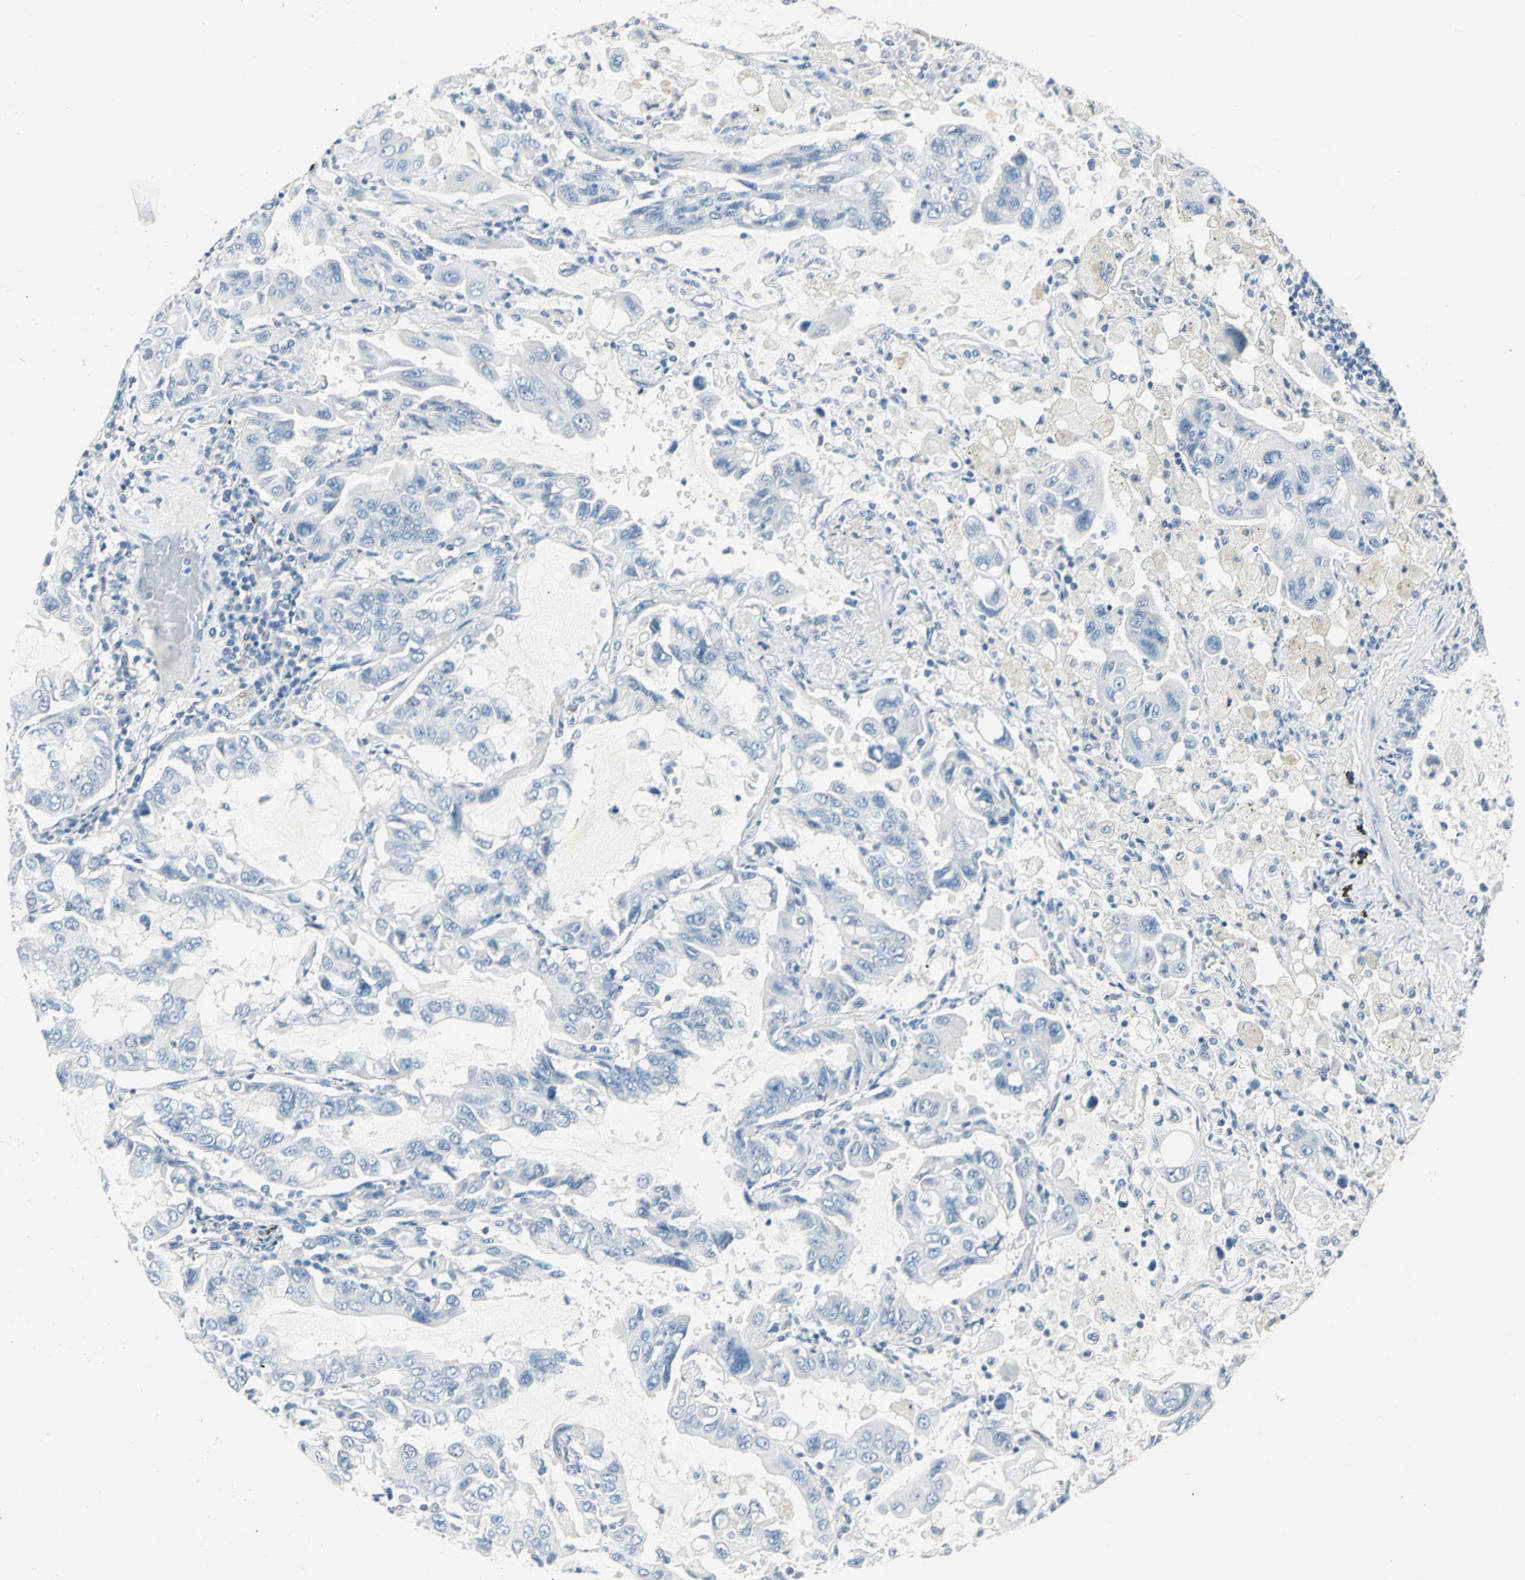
{"staining": {"intensity": "negative", "quantity": "none", "location": "none"}, "tissue": "lung cancer", "cell_type": "Tumor cells", "image_type": "cancer", "snomed": [{"axis": "morphology", "description": "Adenocarcinoma, NOS"}, {"axis": "topography", "description": "Lung"}], "caption": "Micrograph shows no significant protein staining in tumor cells of lung adenocarcinoma.", "gene": "UCHL1", "patient": {"sex": "male", "age": 64}}